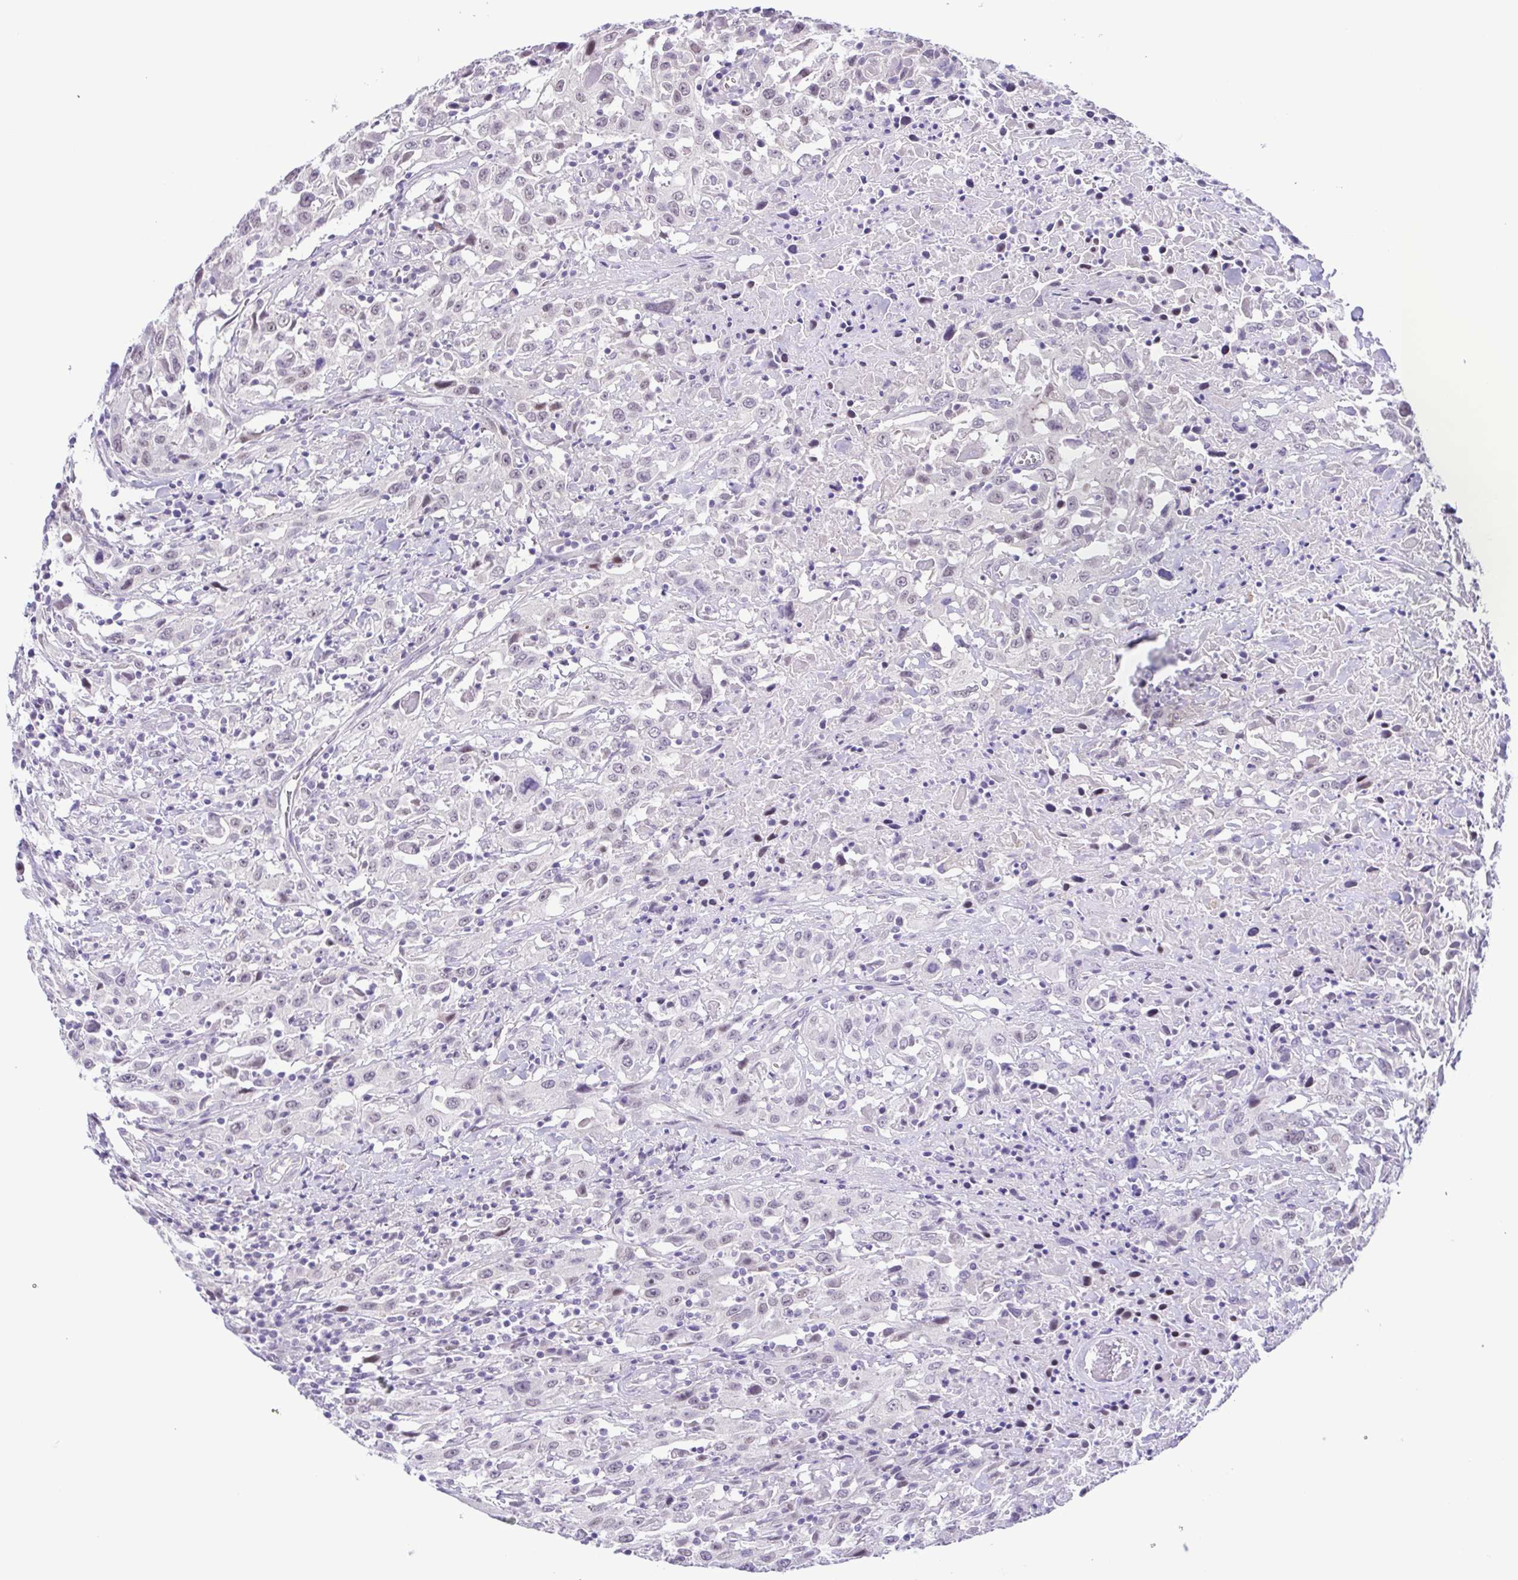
{"staining": {"intensity": "negative", "quantity": "none", "location": "none"}, "tissue": "urothelial cancer", "cell_type": "Tumor cells", "image_type": "cancer", "snomed": [{"axis": "morphology", "description": "Urothelial carcinoma, High grade"}, {"axis": "topography", "description": "Urinary bladder"}], "caption": "Protein analysis of urothelial carcinoma (high-grade) shows no significant staining in tumor cells. Brightfield microscopy of immunohistochemistry stained with DAB (3,3'-diaminobenzidine) (brown) and hematoxylin (blue), captured at high magnification.", "gene": "DCLK2", "patient": {"sex": "male", "age": 61}}